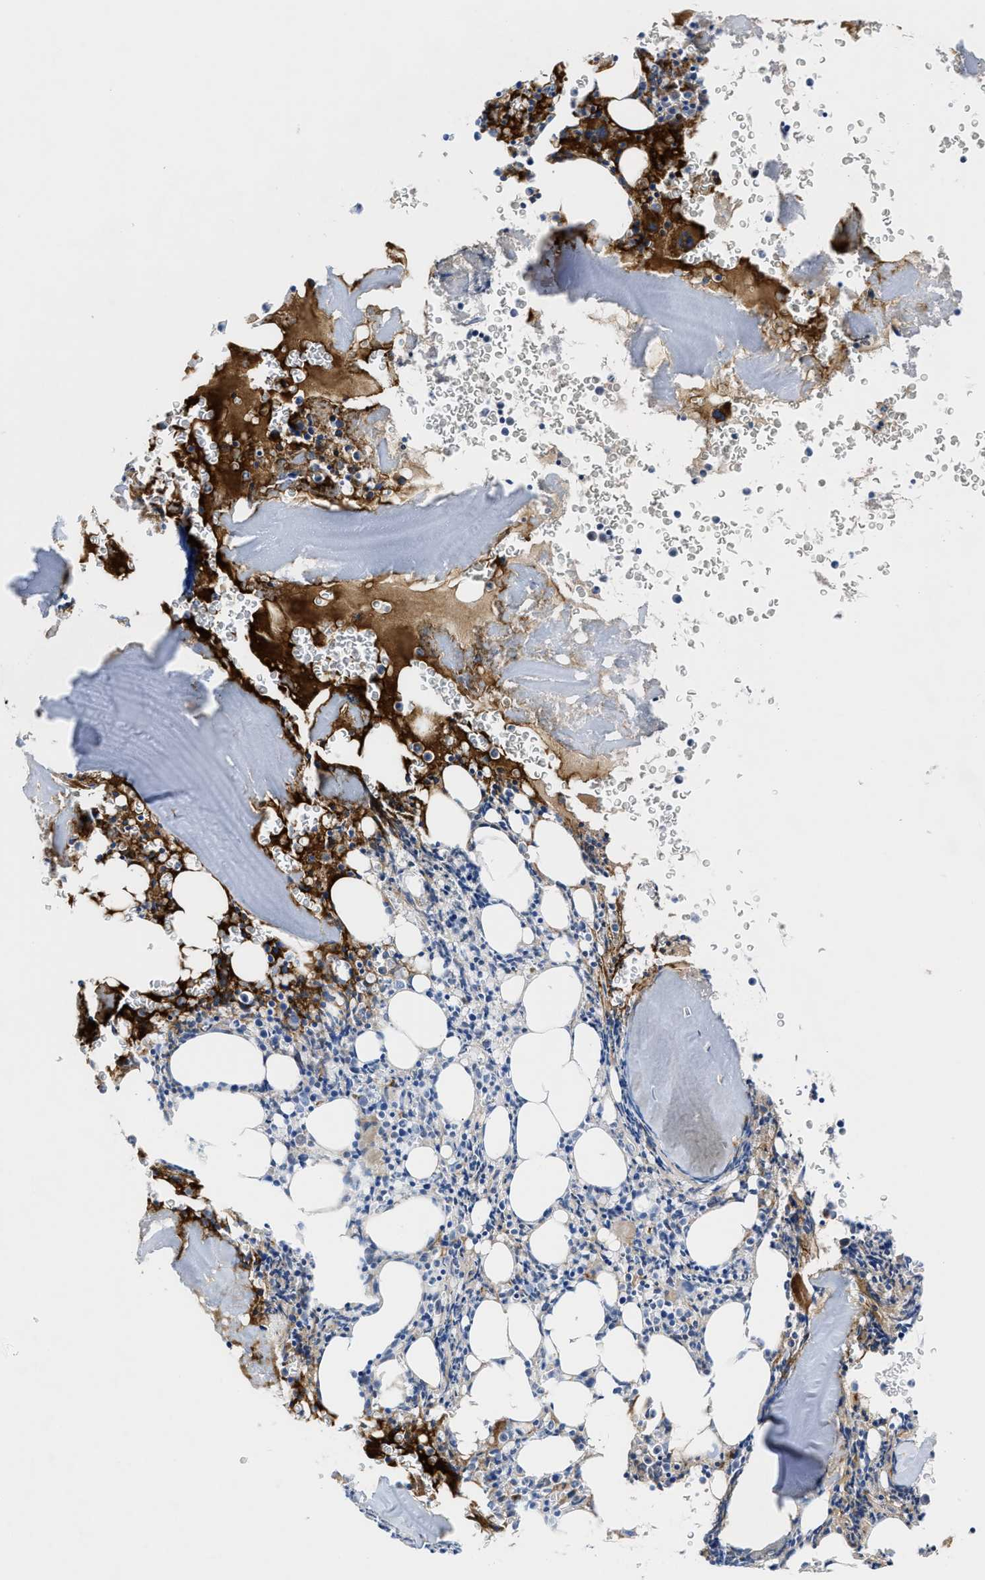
{"staining": {"intensity": "negative", "quantity": "none", "location": "none"}, "tissue": "bone marrow", "cell_type": "Hematopoietic cells", "image_type": "normal", "snomed": [{"axis": "morphology", "description": "Normal tissue, NOS"}, {"axis": "morphology", "description": "Inflammation, NOS"}, {"axis": "topography", "description": "Bone marrow"}], "caption": "An IHC image of benign bone marrow is shown. There is no staining in hematopoietic cells of bone marrow.", "gene": "OR9K2", "patient": {"sex": "male", "age": 37}}